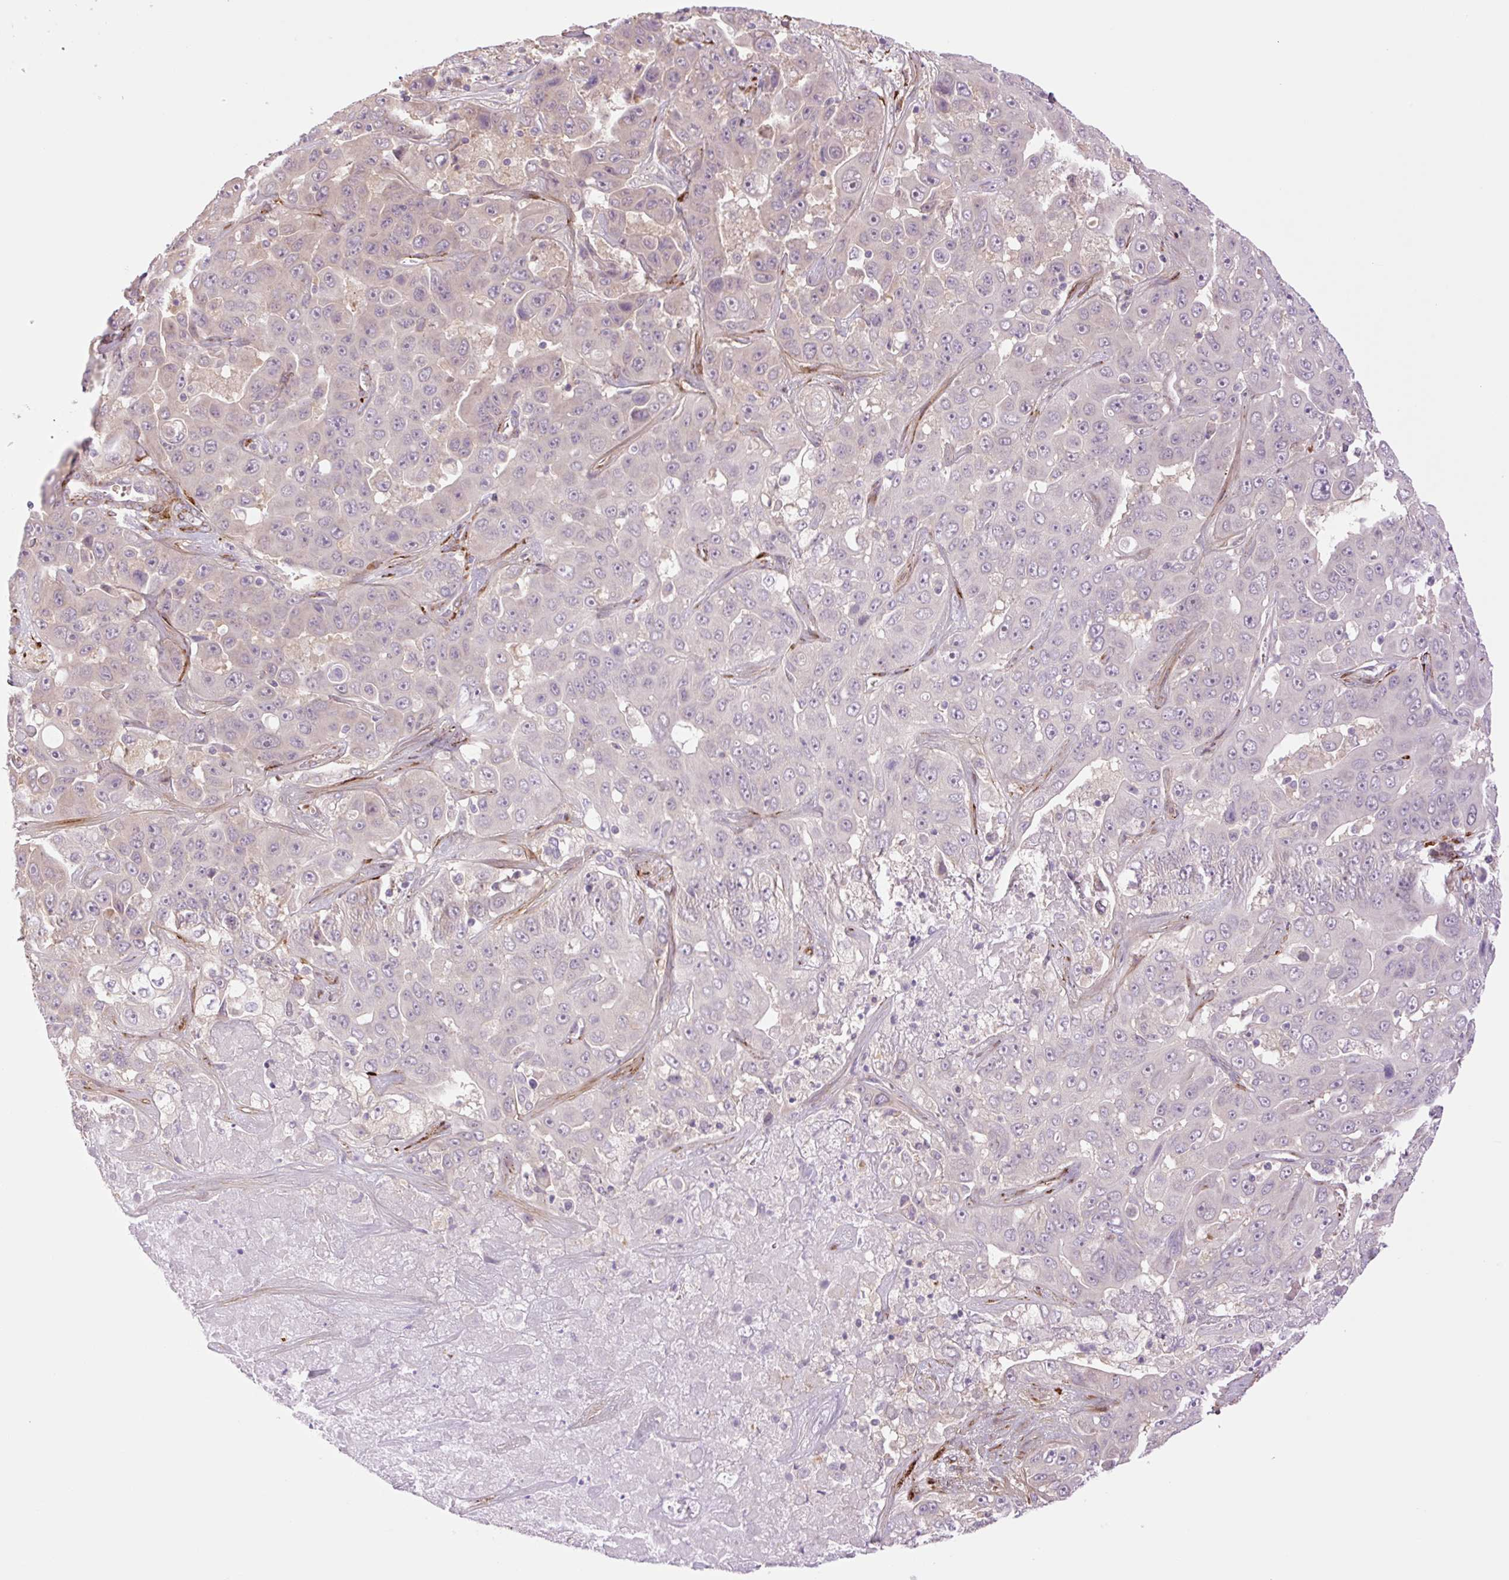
{"staining": {"intensity": "negative", "quantity": "none", "location": "none"}, "tissue": "liver cancer", "cell_type": "Tumor cells", "image_type": "cancer", "snomed": [{"axis": "morphology", "description": "Cholangiocarcinoma"}, {"axis": "topography", "description": "Liver"}], "caption": "An immunohistochemistry image of liver cholangiocarcinoma is shown. There is no staining in tumor cells of liver cholangiocarcinoma.", "gene": "COL5A1", "patient": {"sex": "female", "age": 52}}